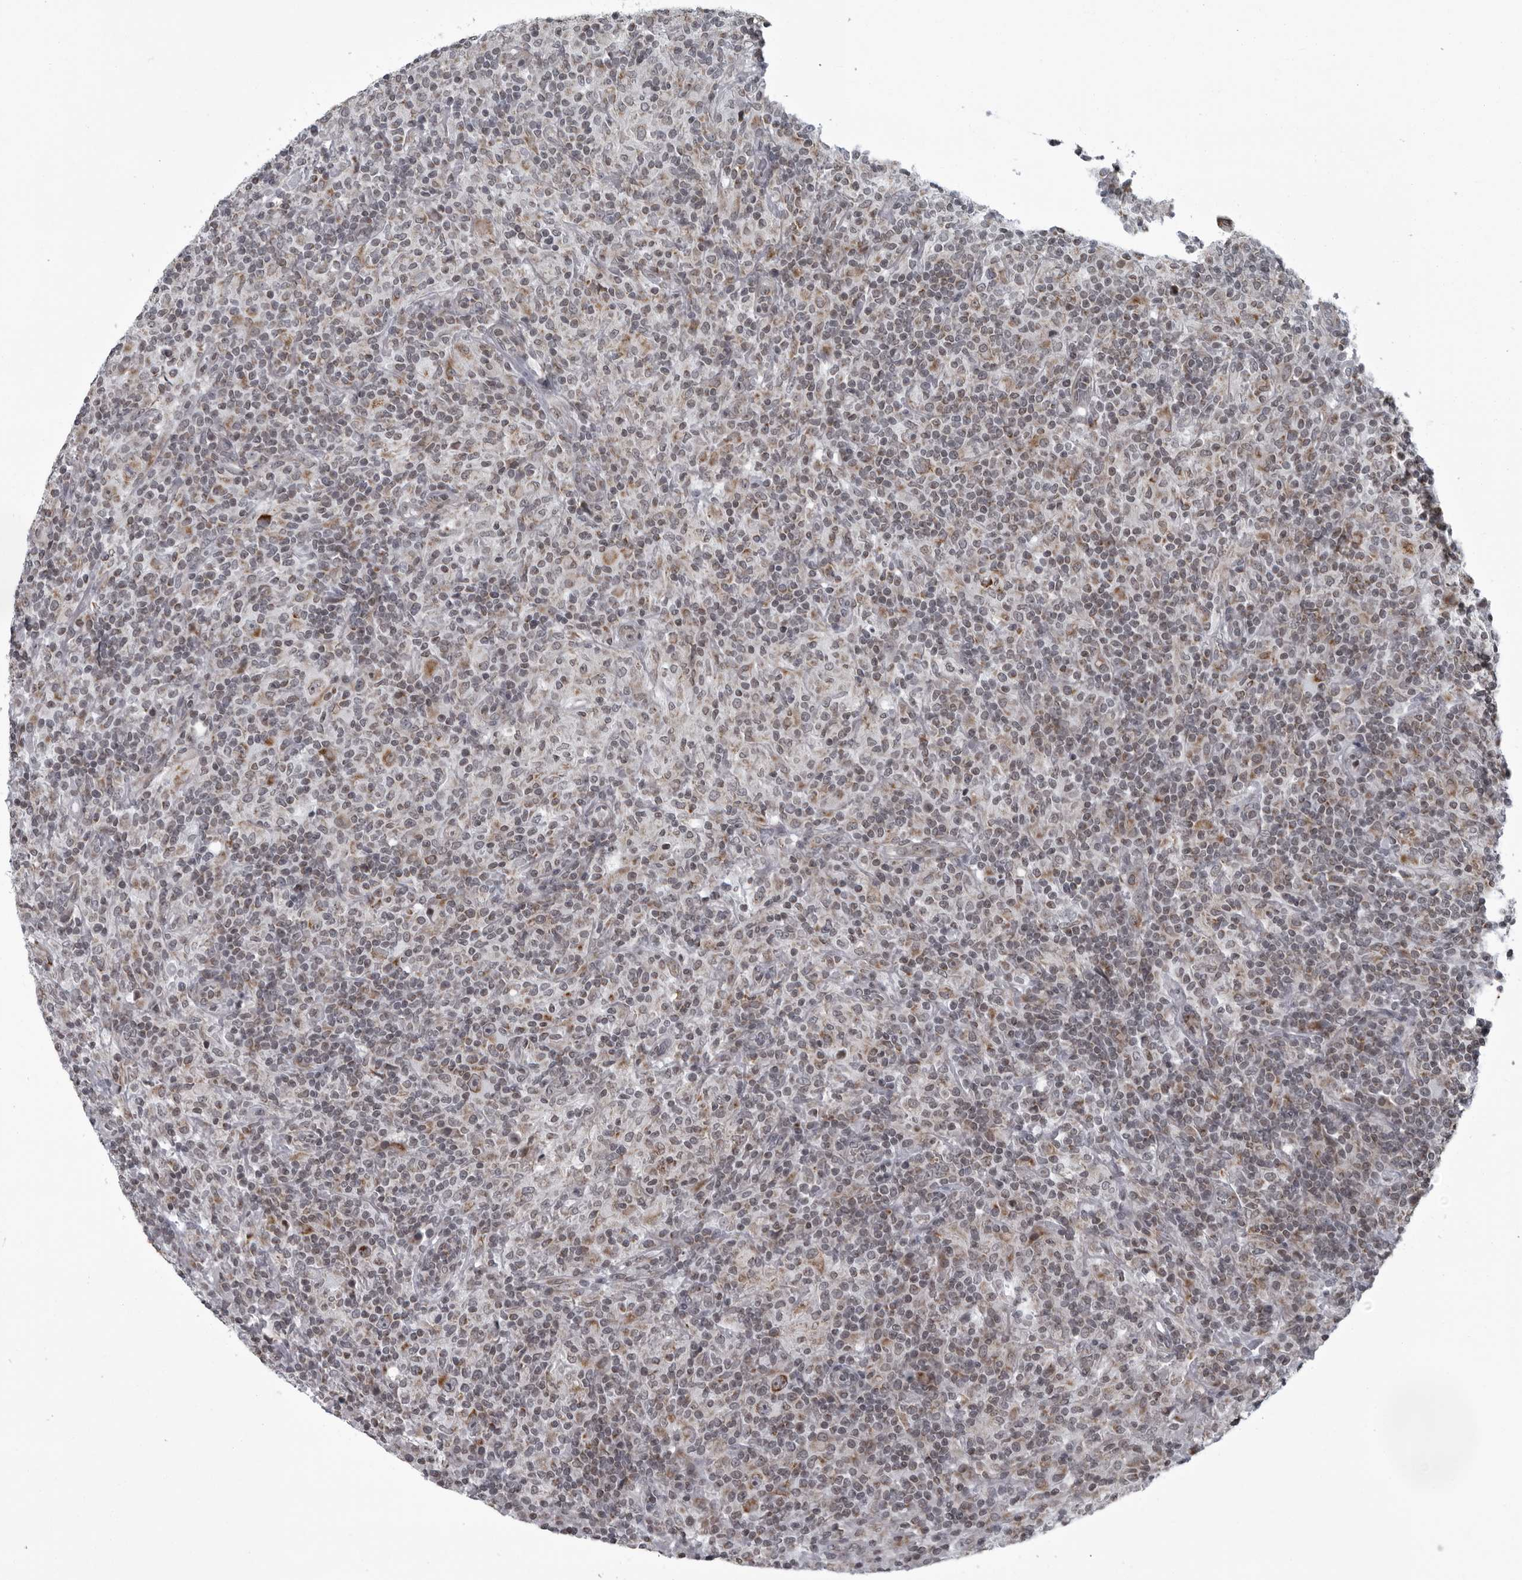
{"staining": {"intensity": "moderate", "quantity": "25%-75%", "location": "cytoplasmic/membranous"}, "tissue": "lymphoma", "cell_type": "Tumor cells", "image_type": "cancer", "snomed": [{"axis": "morphology", "description": "Hodgkin's disease, NOS"}, {"axis": "topography", "description": "Lymph node"}], "caption": "Human Hodgkin's disease stained for a protein (brown) exhibits moderate cytoplasmic/membranous positive expression in about 25%-75% of tumor cells.", "gene": "RTCA", "patient": {"sex": "male", "age": 70}}